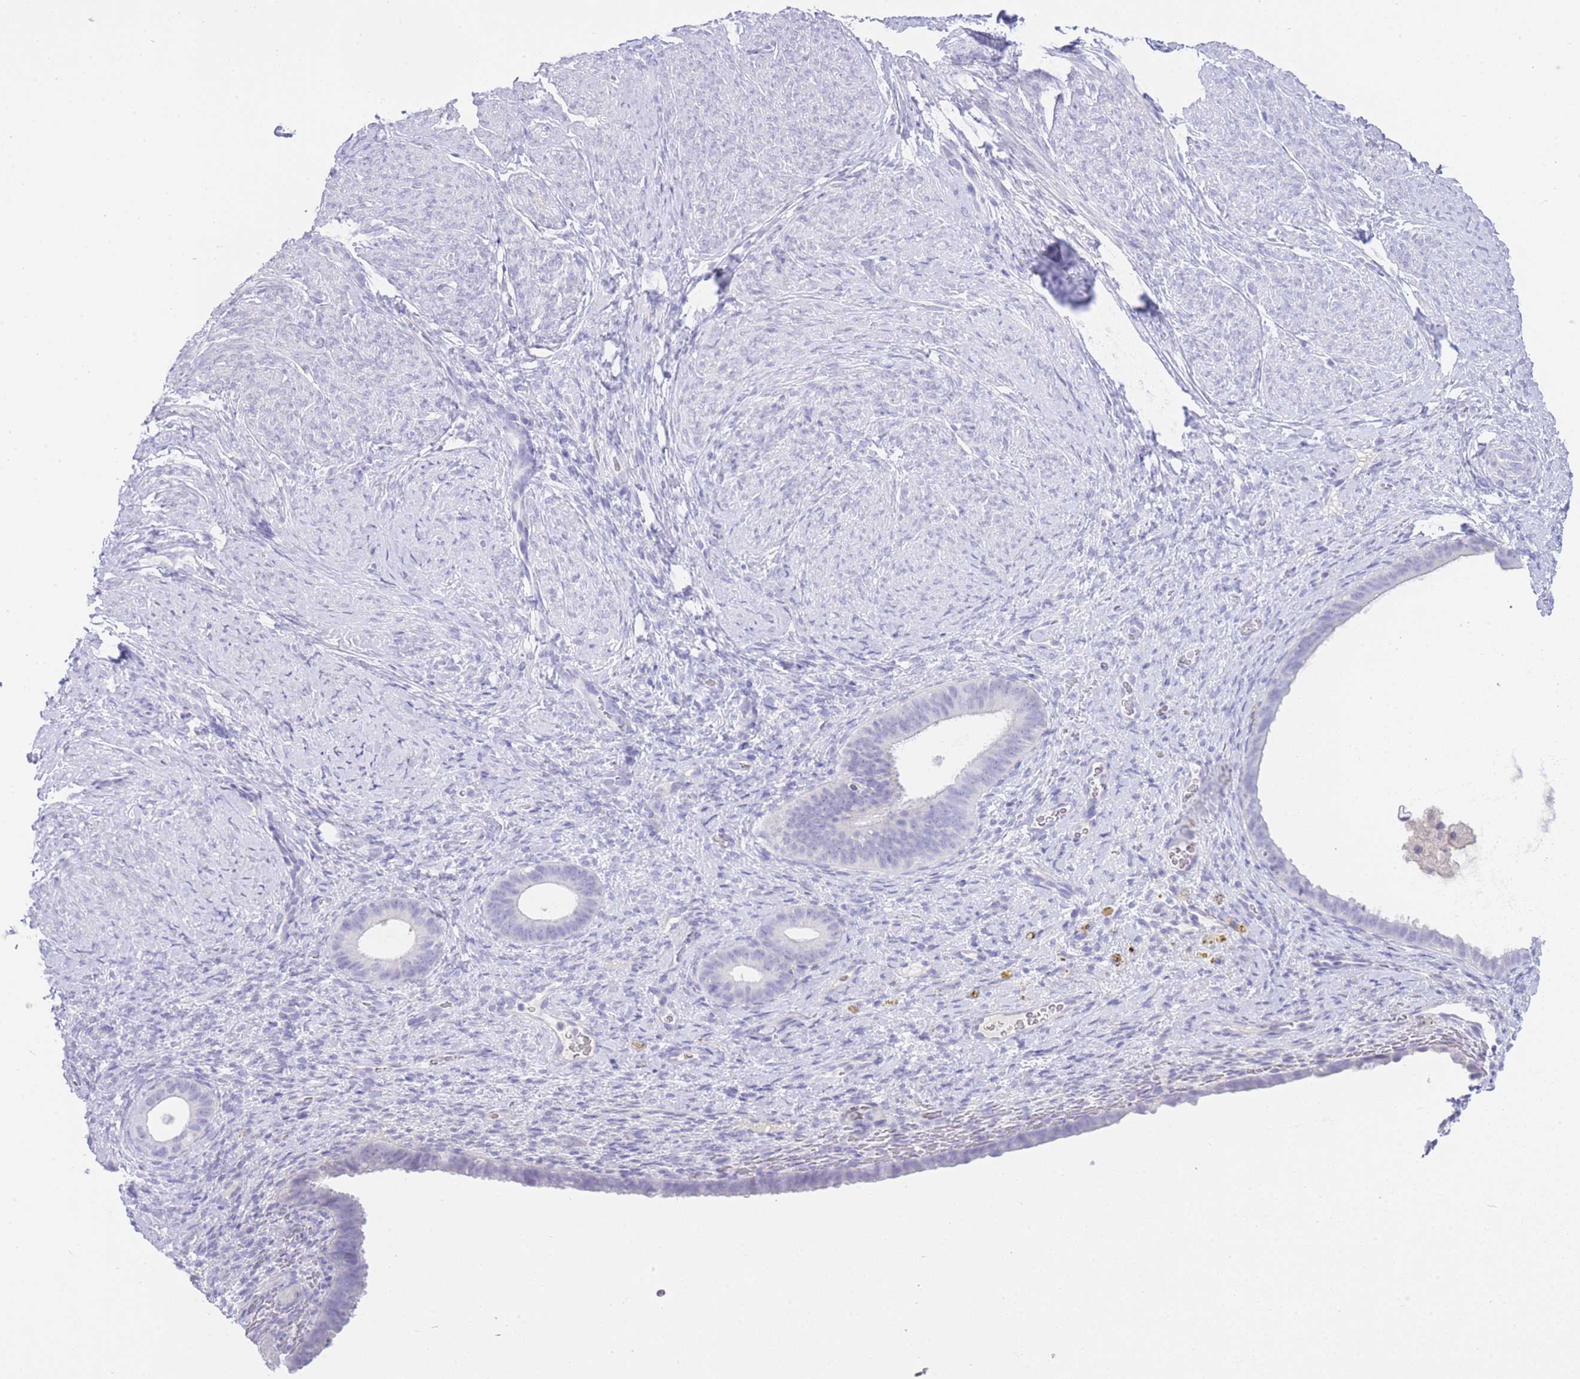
{"staining": {"intensity": "negative", "quantity": "none", "location": "none"}, "tissue": "endometrium", "cell_type": "Cells in endometrial stroma", "image_type": "normal", "snomed": [{"axis": "morphology", "description": "Normal tissue, NOS"}, {"axis": "topography", "description": "Endometrium"}], "caption": "IHC image of benign endometrium: endometrium stained with DAB (3,3'-diaminobenzidine) reveals no significant protein staining in cells in endometrial stroma. Nuclei are stained in blue.", "gene": "ZNF212", "patient": {"sex": "female", "age": 65}}